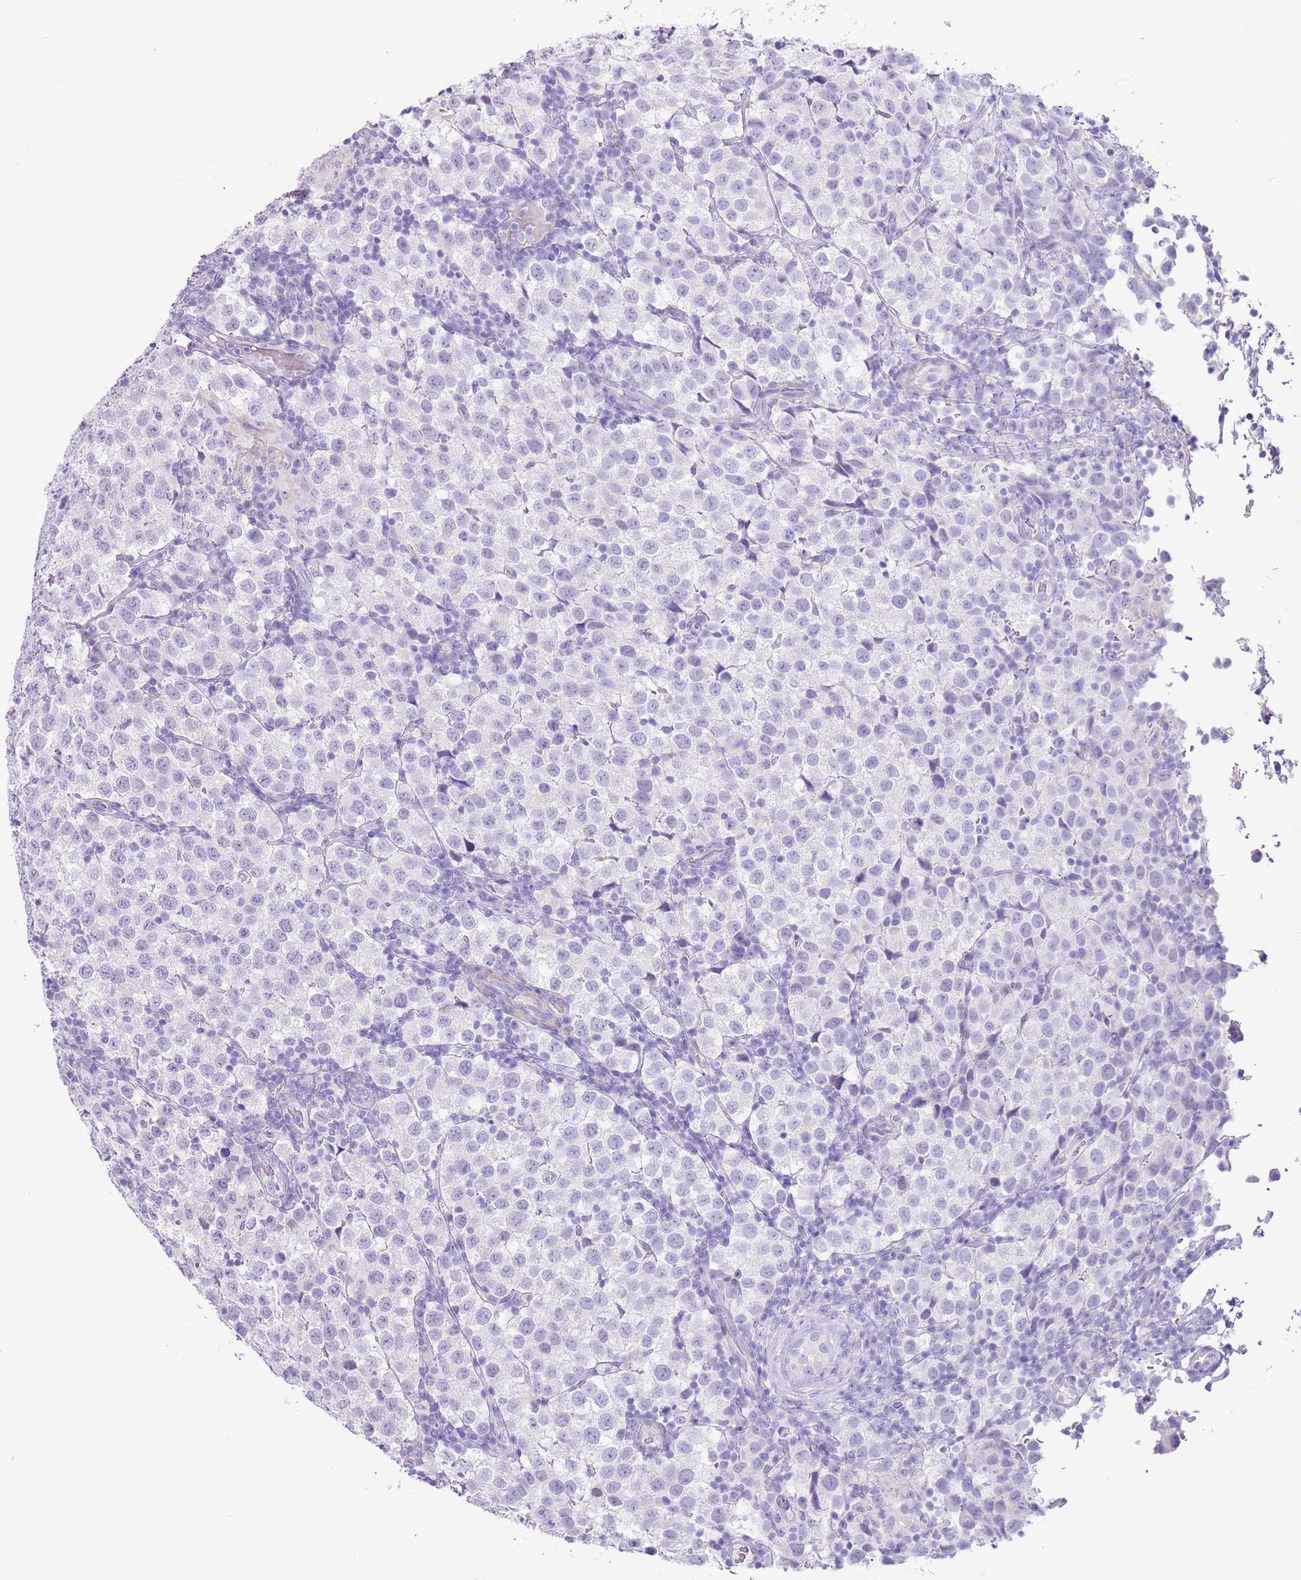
{"staining": {"intensity": "negative", "quantity": "none", "location": "none"}, "tissue": "testis cancer", "cell_type": "Tumor cells", "image_type": "cancer", "snomed": [{"axis": "morphology", "description": "Seminoma, NOS"}, {"axis": "topography", "description": "Testis"}], "caption": "Tumor cells are negative for protein expression in human seminoma (testis).", "gene": "SLC7A14", "patient": {"sex": "male", "age": 34}}